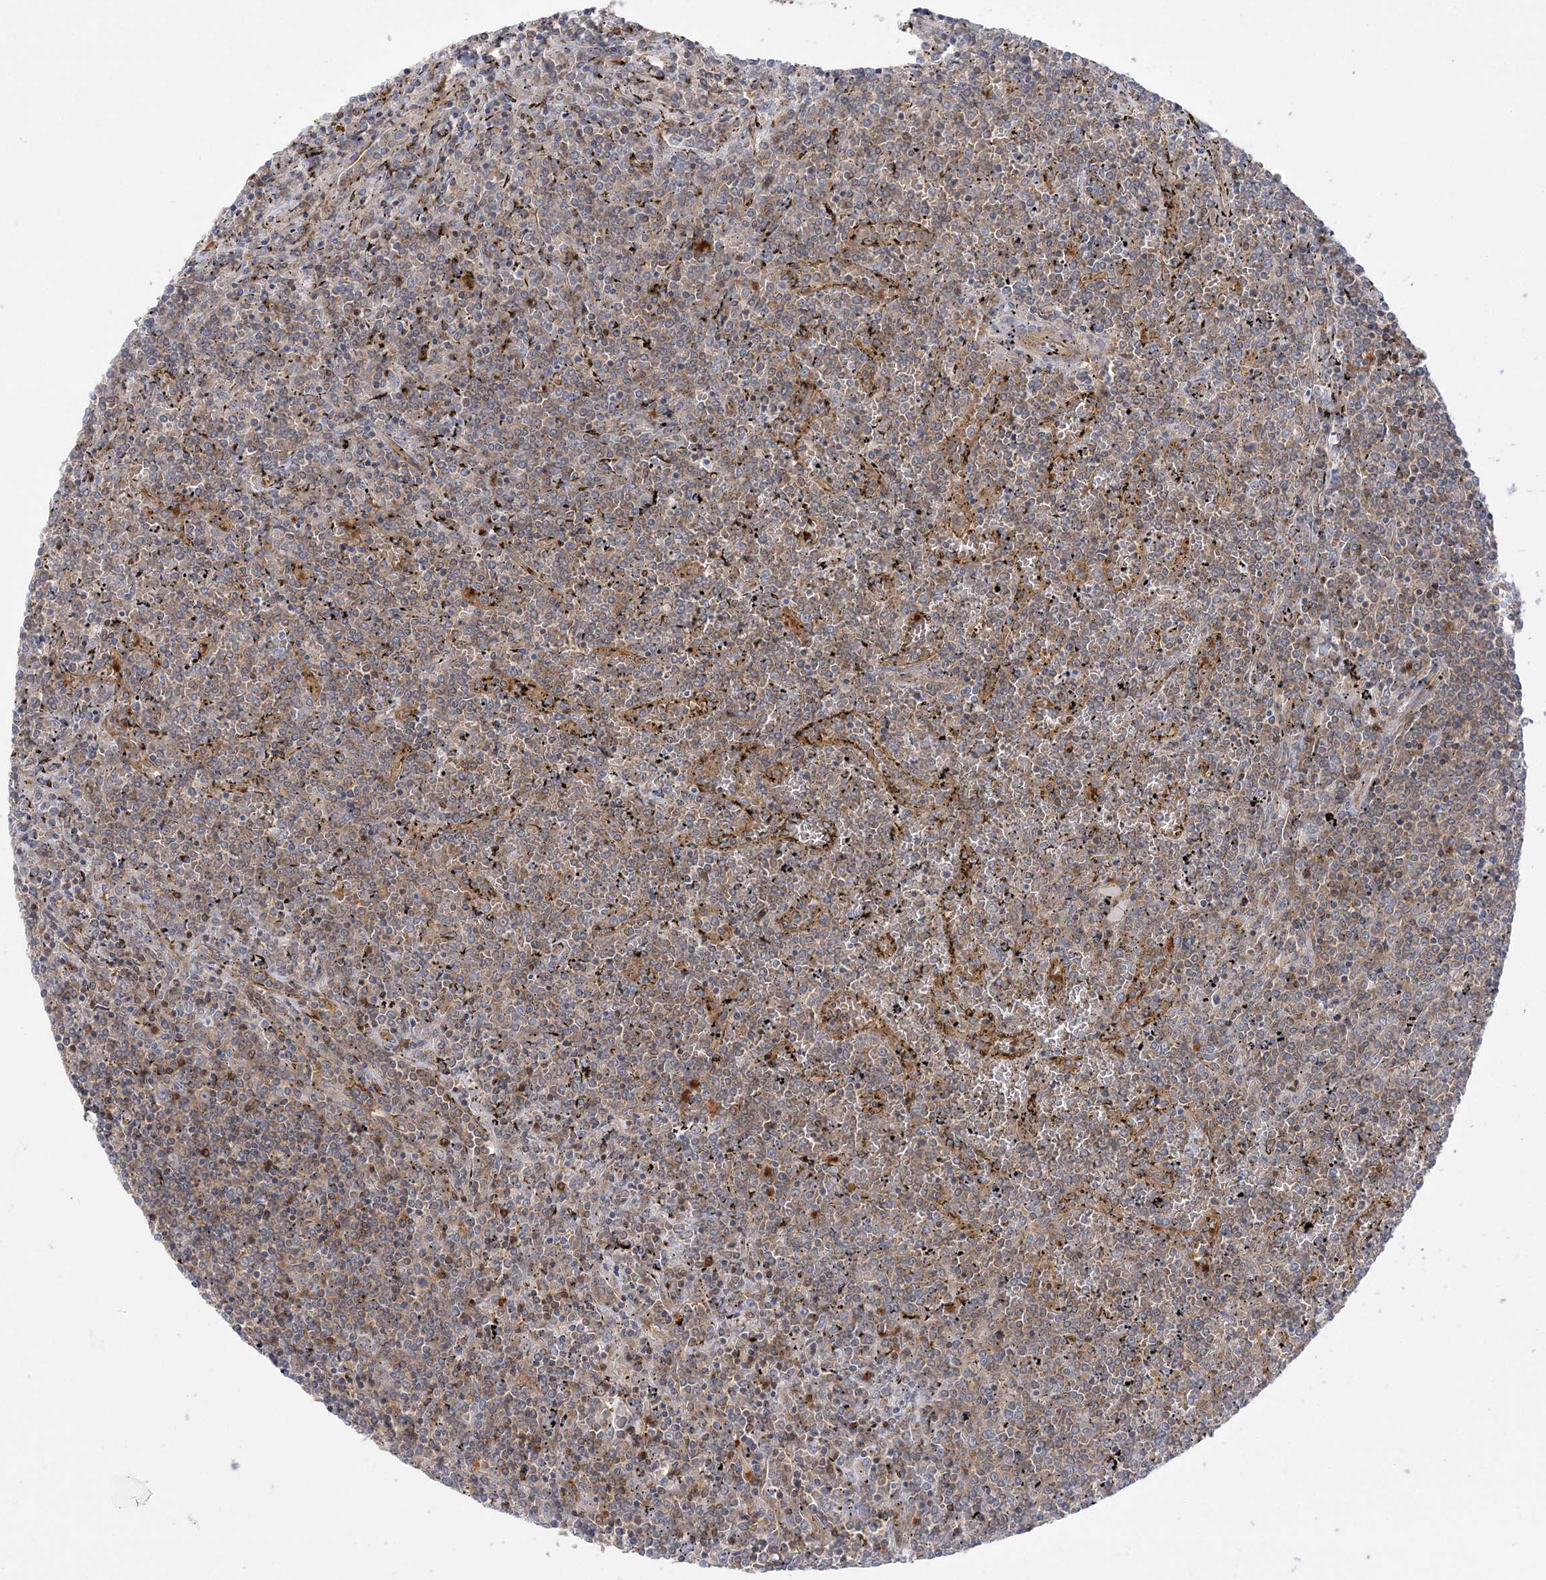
{"staining": {"intensity": "weak", "quantity": "<25%", "location": "cytoplasmic/membranous"}, "tissue": "lymphoma", "cell_type": "Tumor cells", "image_type": "cancer", "snomed": [{"axis": "morphology", "description": "Malignant lymphoma, non-Hodgkin's type, Low grade"}, {"axis": "topography", "description": "Spleen"}], "caption": "Immunohistochemical staining of low-grade malignant lymphoma, non-Hodgkin's type shows no significant staining in tumor cells. Nuclei are stained in blue.", "gene": "STAM", "patient": {"sex": "female", "age": 19}}